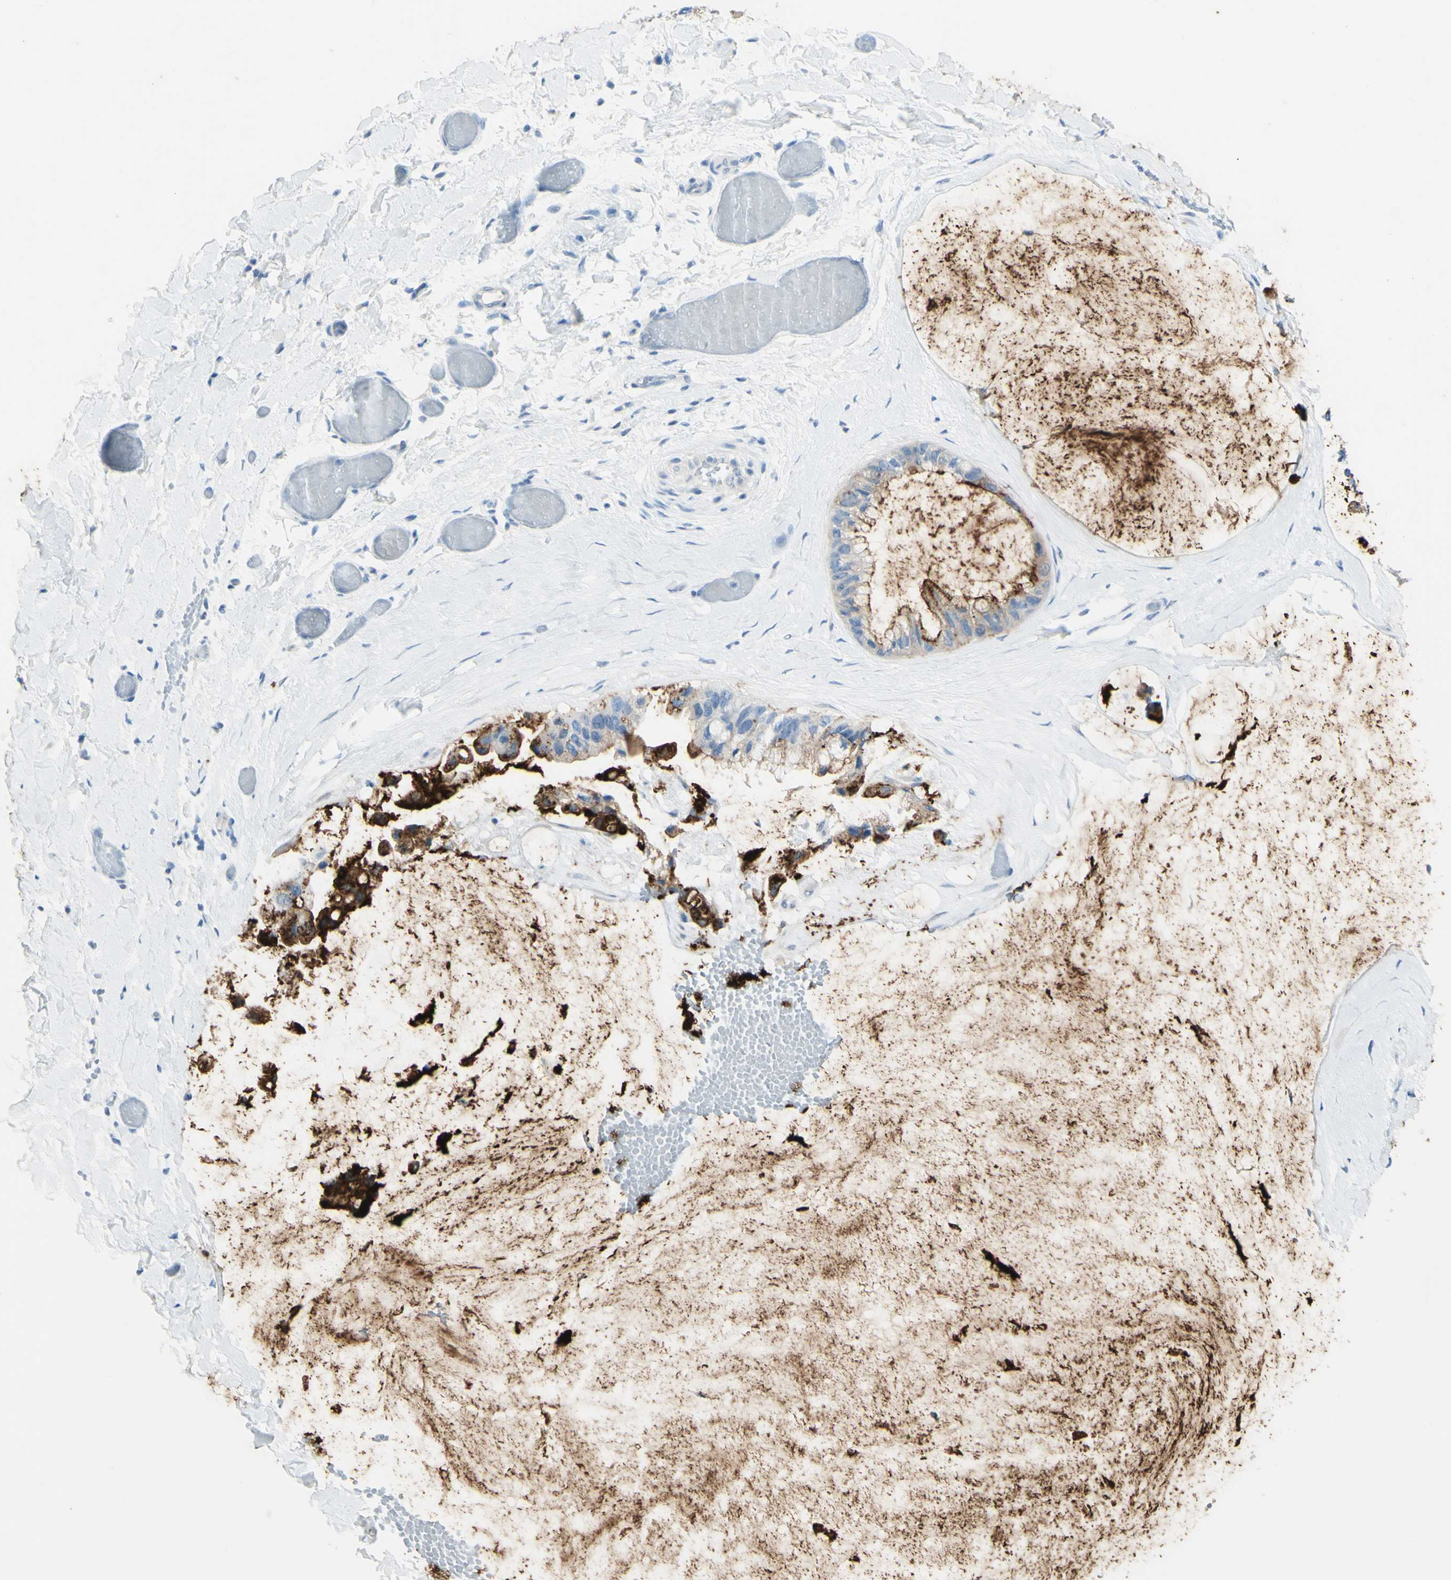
{"staining": {"intensity": "strong", "quantity": "<25%", "location": "cytoplasmic/membranous"}, "tissue": "ovarian cancer", "cell_type": "Tumor cells", "image_type": "cancer", "snomed": [{"axis": "morphology", "description": "Cystadenocarcinoma, mucinous, NOS"}, {"axis": "topography", "description": "Ovary"}], "caption": "Ovarian cancer (mucinous cystadenocarcinoma) tissue displays strong cytoplasmic/membranous positivity in approximately <25% of tumor cells (DAB = brown stain, brightfield microscopy at high magnification).", "gene": "TSPAN1", "patient": {"sex": "female", "age": 39}}